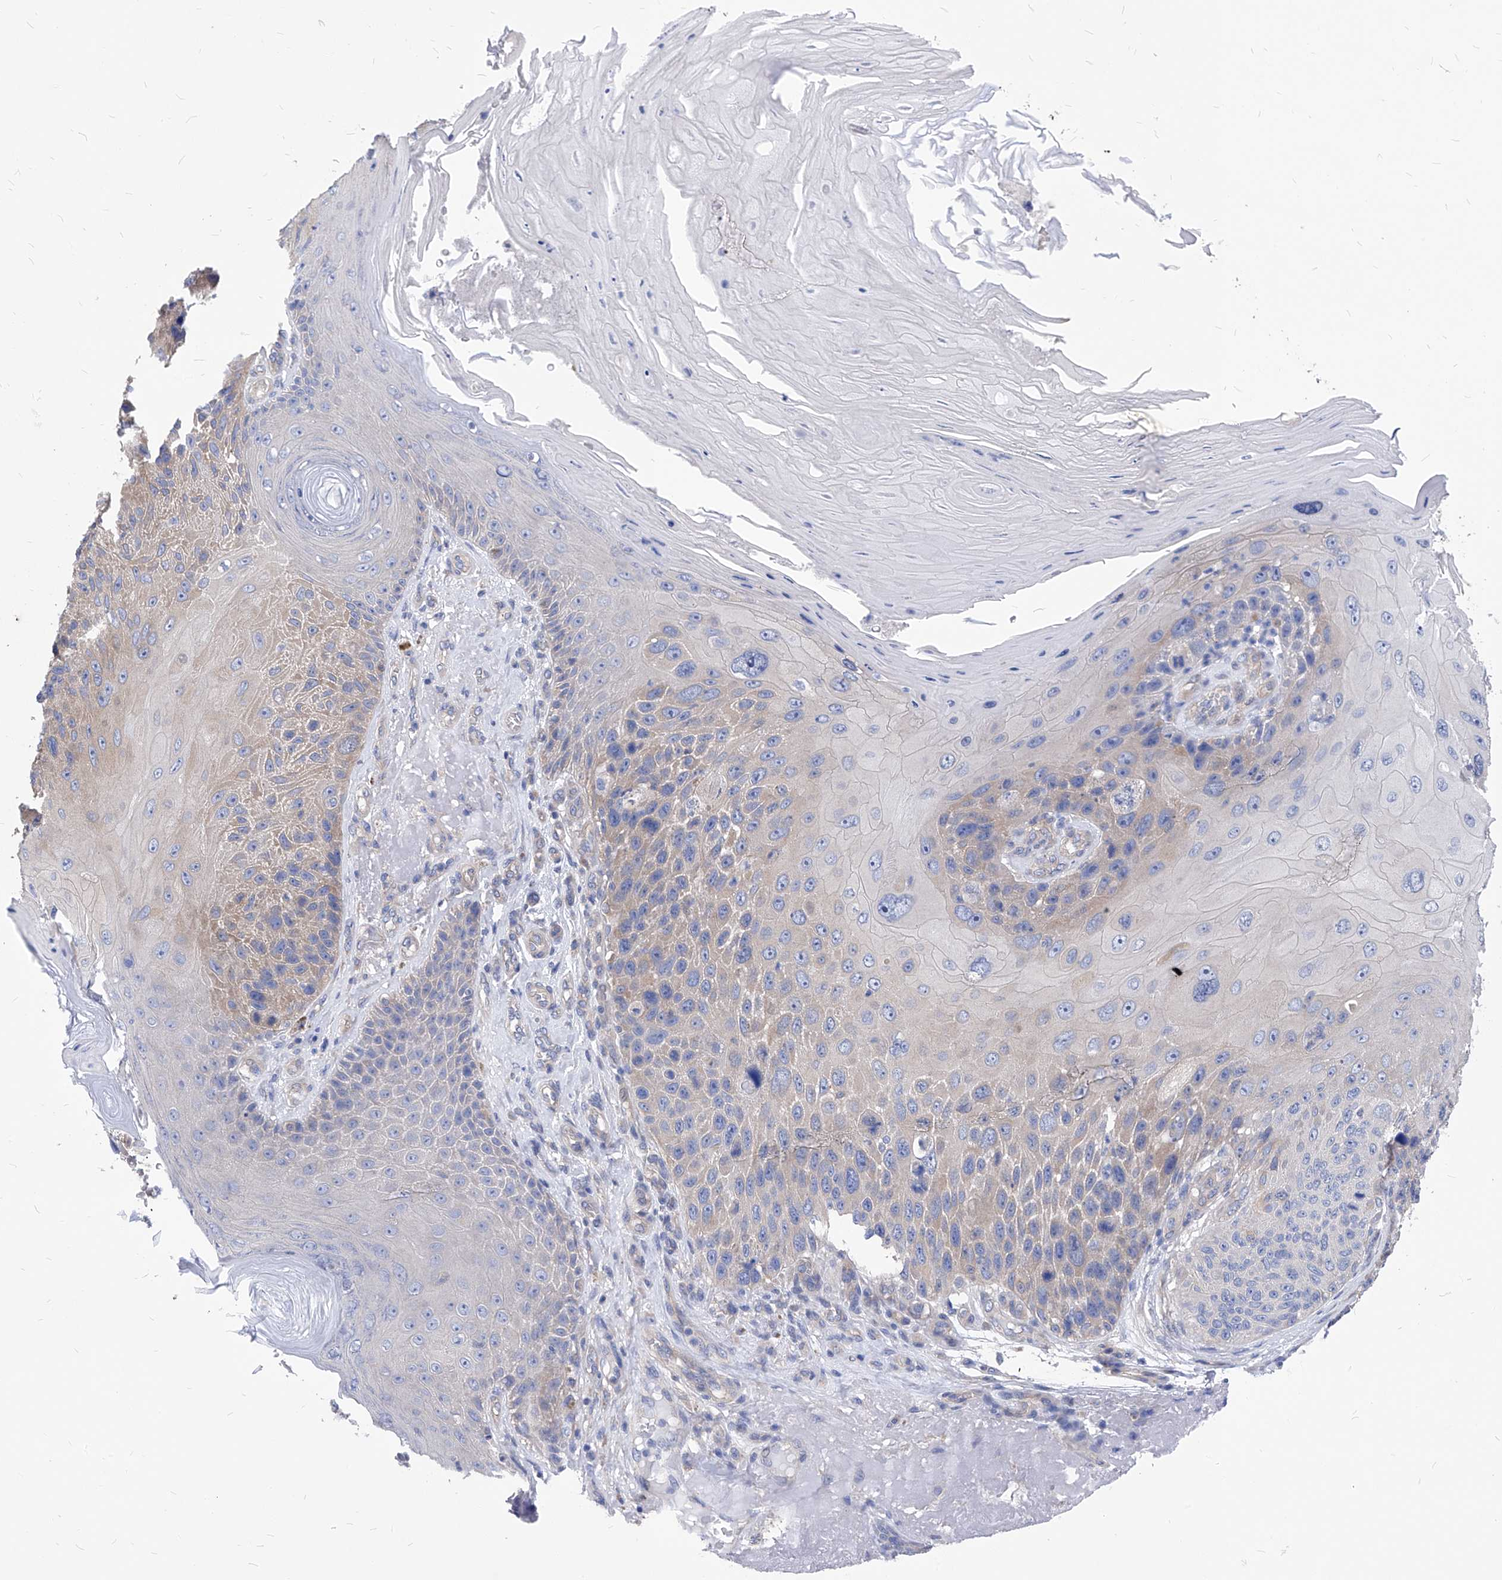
{"staining": {"intensity": "weak", "quantity": "25%-75%", "location": "cytoplasmic/membranous"}, "tissue": "skin cancer", "cell_type": "Tumor cells", "image_type": "cancer", "snomed": [{"axis": "morphology", "description": "Squamous cell carcinoma, NOS"}, {"axis": "topography", "description": "Skin"}], "caption": "Weak cytoplasmic/membranous staining is identified in about 25%-75% of tumor cells in skin cancer. (Stains: DAB in brown, nuclei in blue, Microscopy: brightfield microscopy at high magnification).", "gene": "XPNPEP1", "patient": {"sex": "female", "age": 88}}